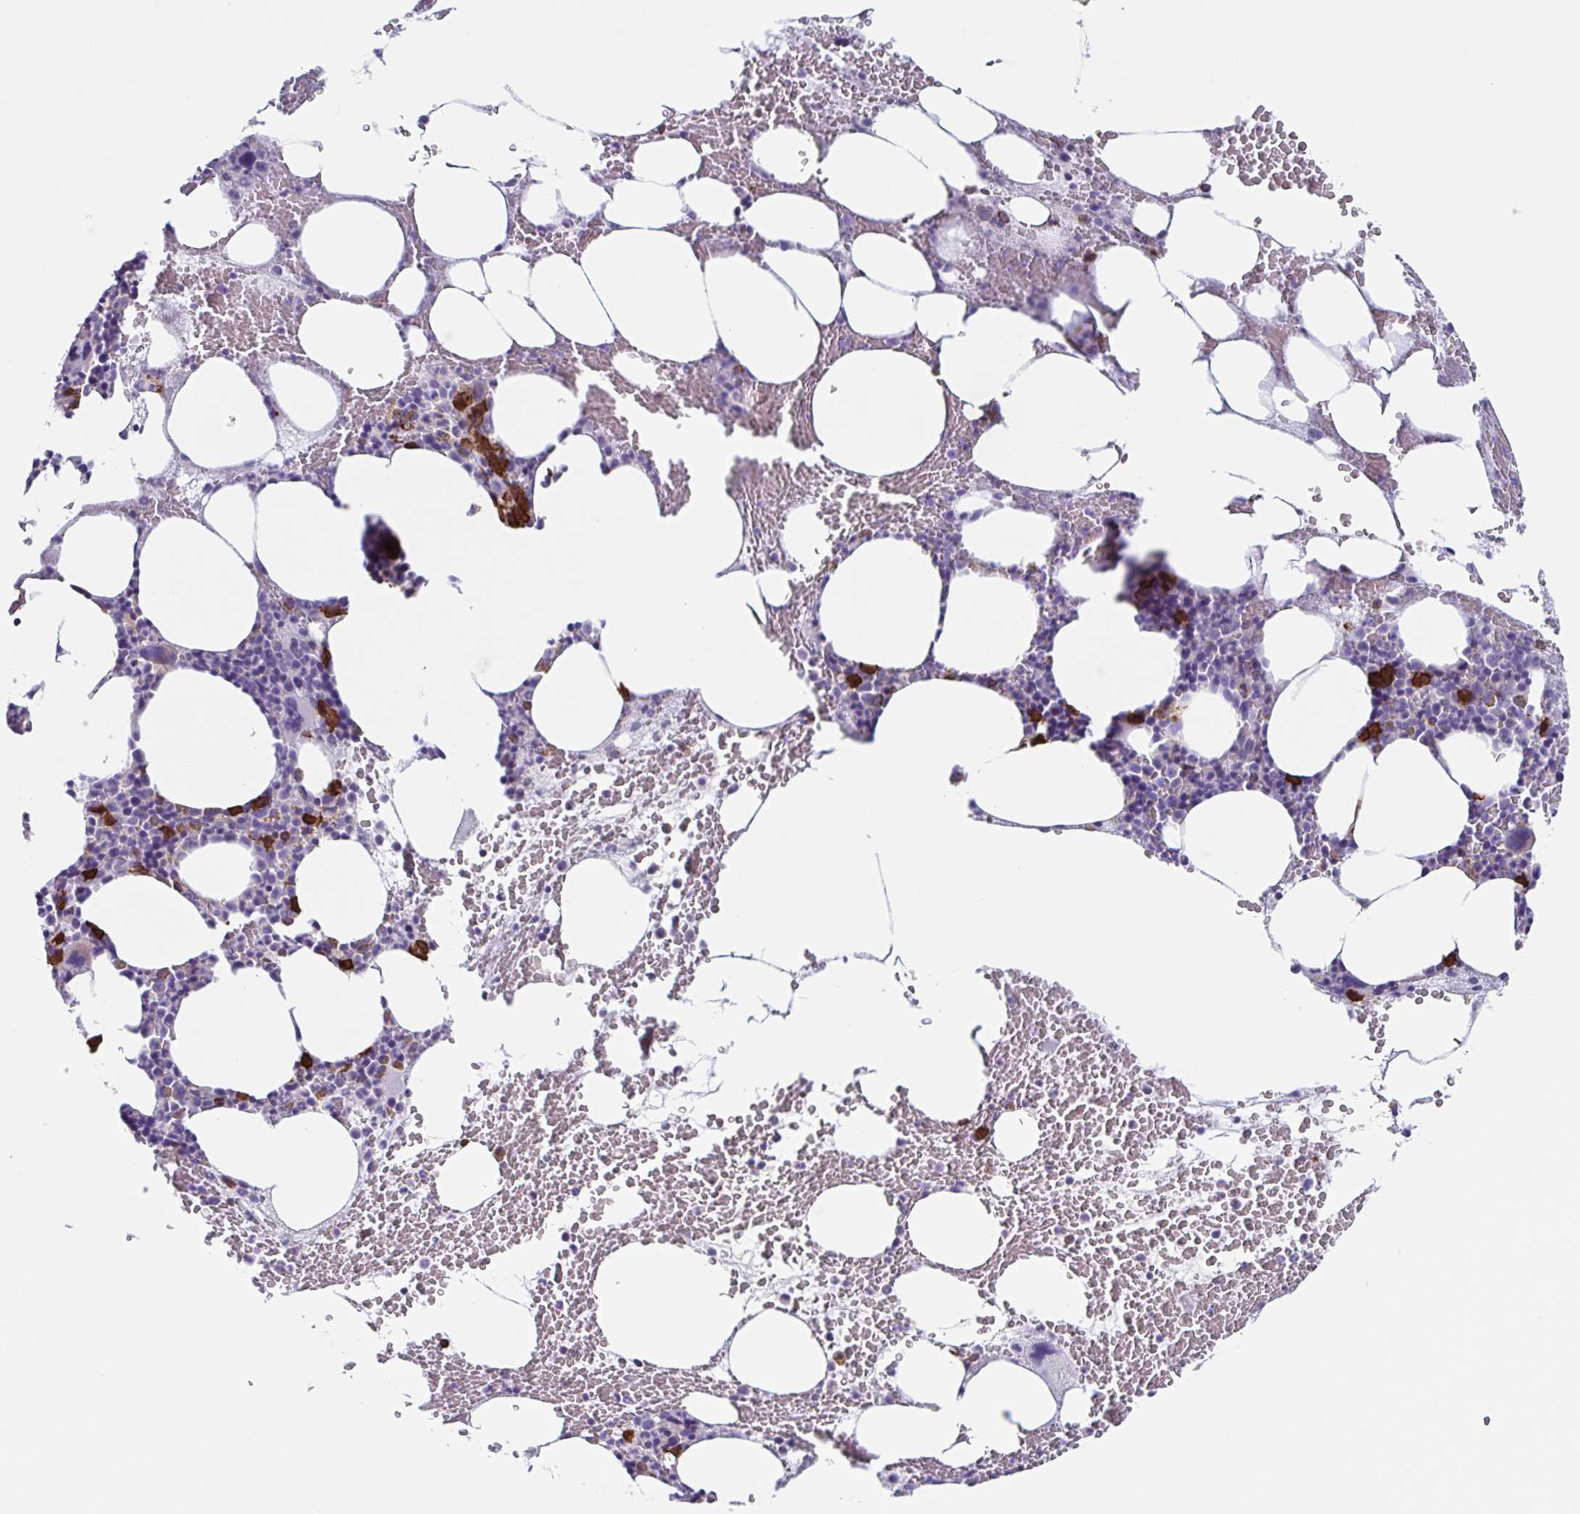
{"staining": {"intensity": "strong", "quantity": "<25%", "location": "cytoplasmic/membranous"}, "tissue": "bone marrow", "cell_type": "Hematopoietic cells", "image_type": "normal", "snomed": [{"axis": "morphology", "description": "Normal tissue, NOS"}, {"axis": "topography", "description": "Bone marrow"}], "caption": "Bone marrow stained with DAB (3,3'-diaminobenzidine) immunohistochemistry (IHC) reveals medium levels of strong cytoplasmic/membranous staining in approximately <25% of hematopoietic cells.", "gene": "TPD52", "patient": {"sex": "male", "age": 89}}